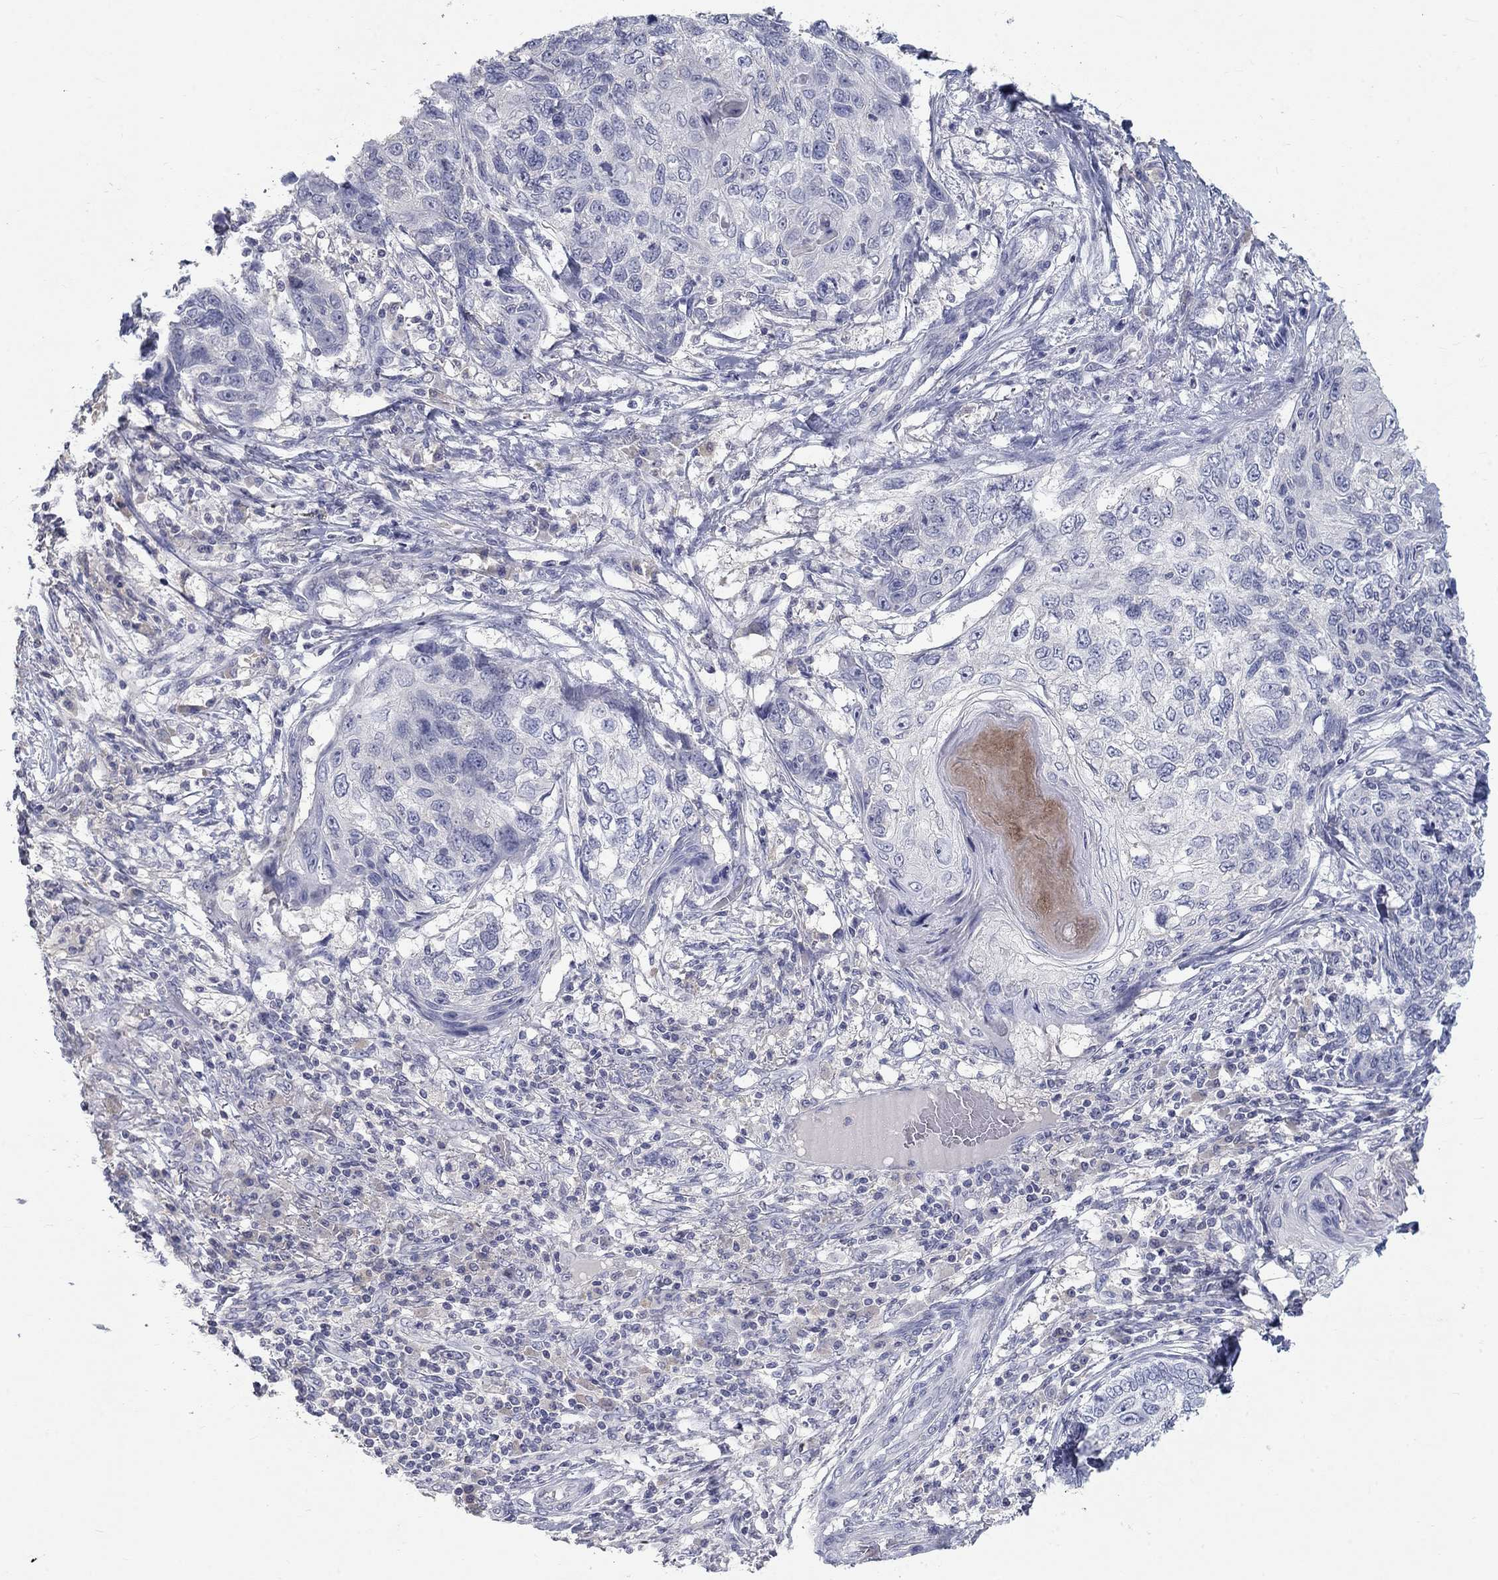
{"staining": {"intensity": "negative", "quantity": "none", "location": "none"}, "tissue": "skin cancer", "cell_type": "Tumor cells", "image_type": "cancer", "snomed": [{"axis": "morphology", "description": "Squamous cell carcinoma, NOS"}, {"axis": "topography", "description": "Skin"}], "caption": "IHC image of skin cancer stained for a protein (brown), which reveals no staining in tumor cells.", "gene": "PTH1R", "patient": {"sex": "male", "age": 92}}